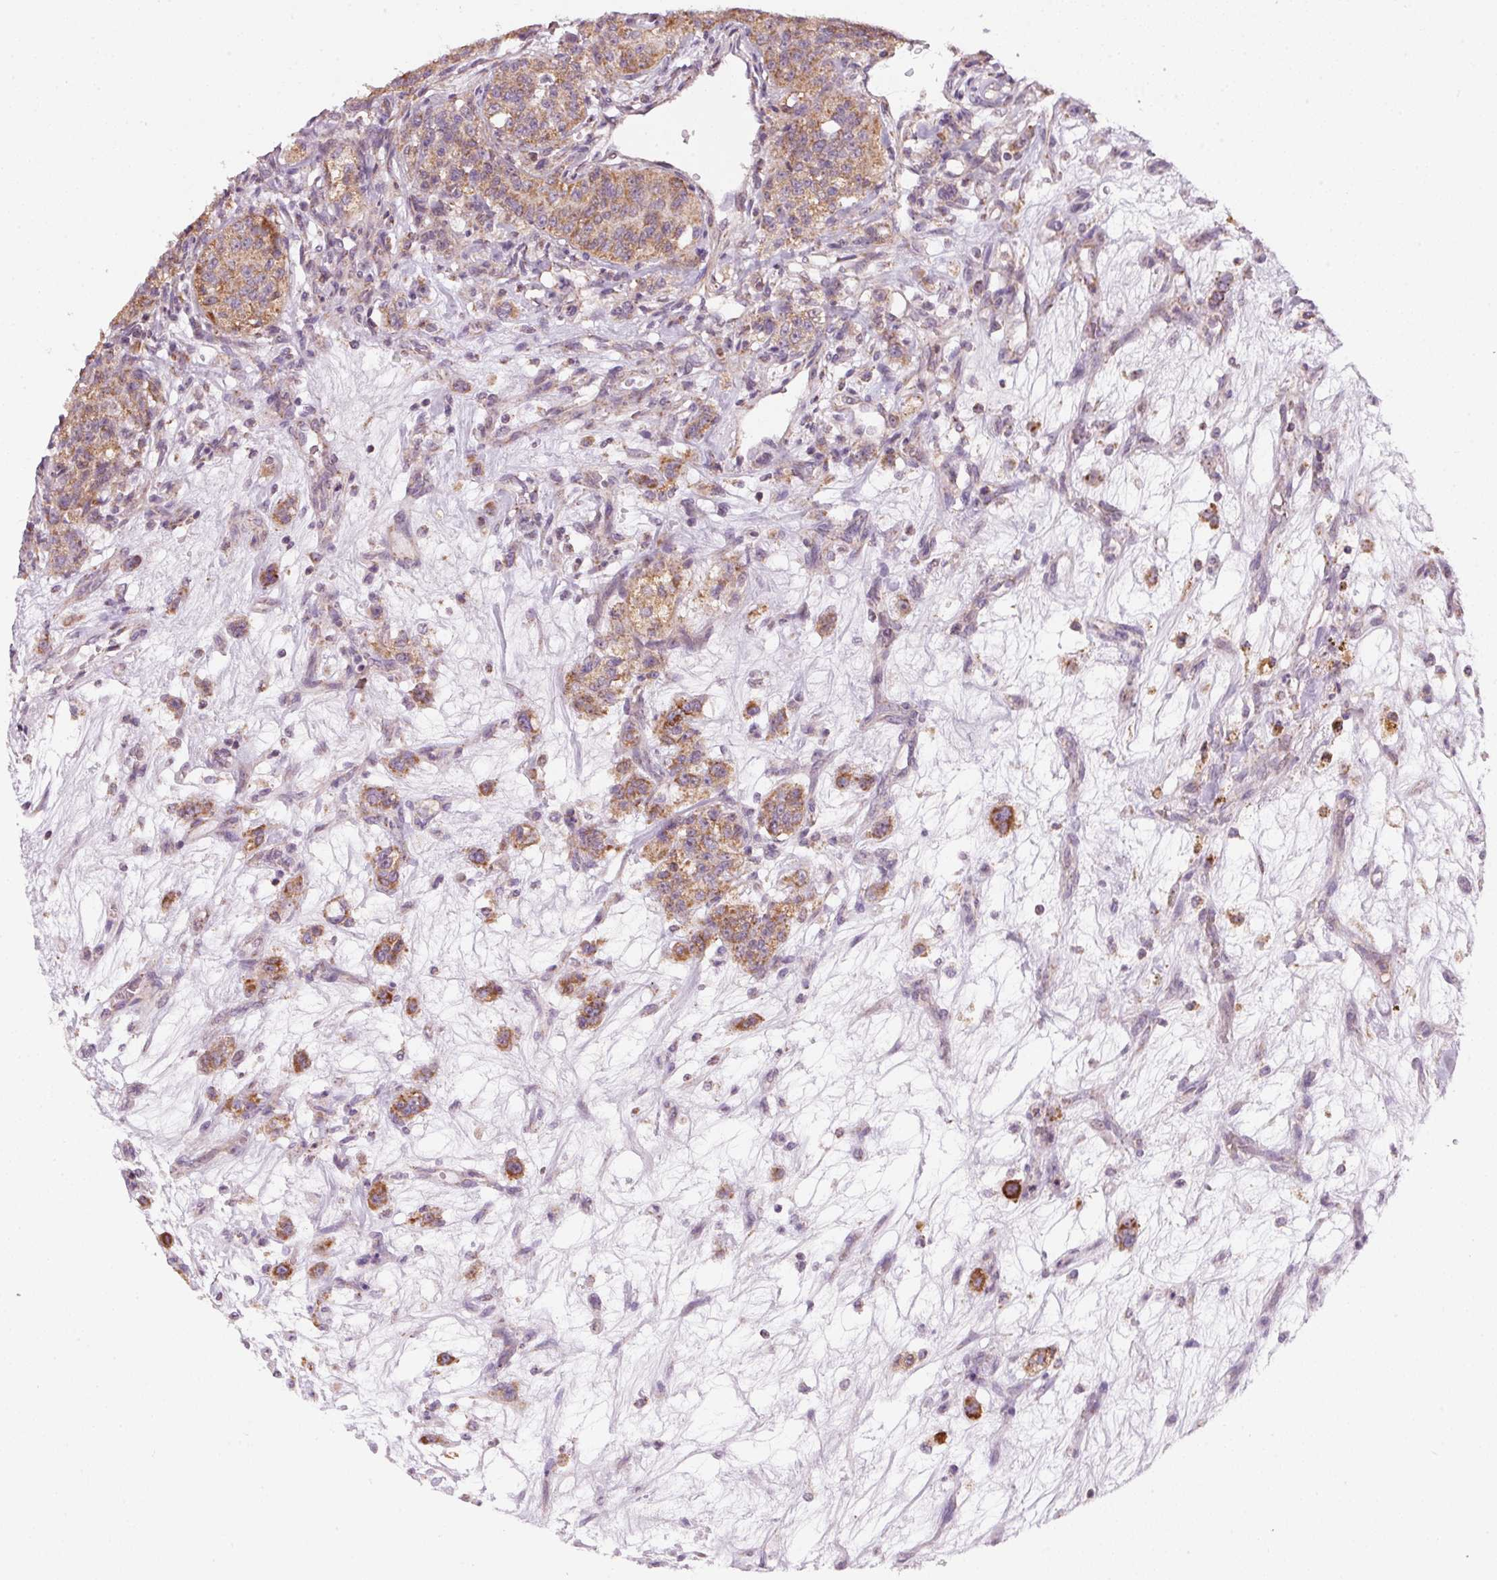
{"staining": {"intensity": "moderate", "quantity": ">75%", "location": "cytoplasmic/membranous"}, "tissue": "renal cancer", "cell_type": "Tumor cells", "image_type": "cancer", "snomed": [{"axis": "morphology", "description": "Adenocarcinoma, NOS"}, {"axis": "topography", "description": "Kidney"}], "caption": "A medium amount of moderate cytoplasmic/membranous positivity is appreciated in about >75% of tumor cells in adenocarcinoma (renal) tissue. (DAB (3,3'-diaminobenzidine) IHC, brown staining for protein, blue staining for nuclei).", "gene": "COQ7", "patient": {"sex": "female", "age": 63}}